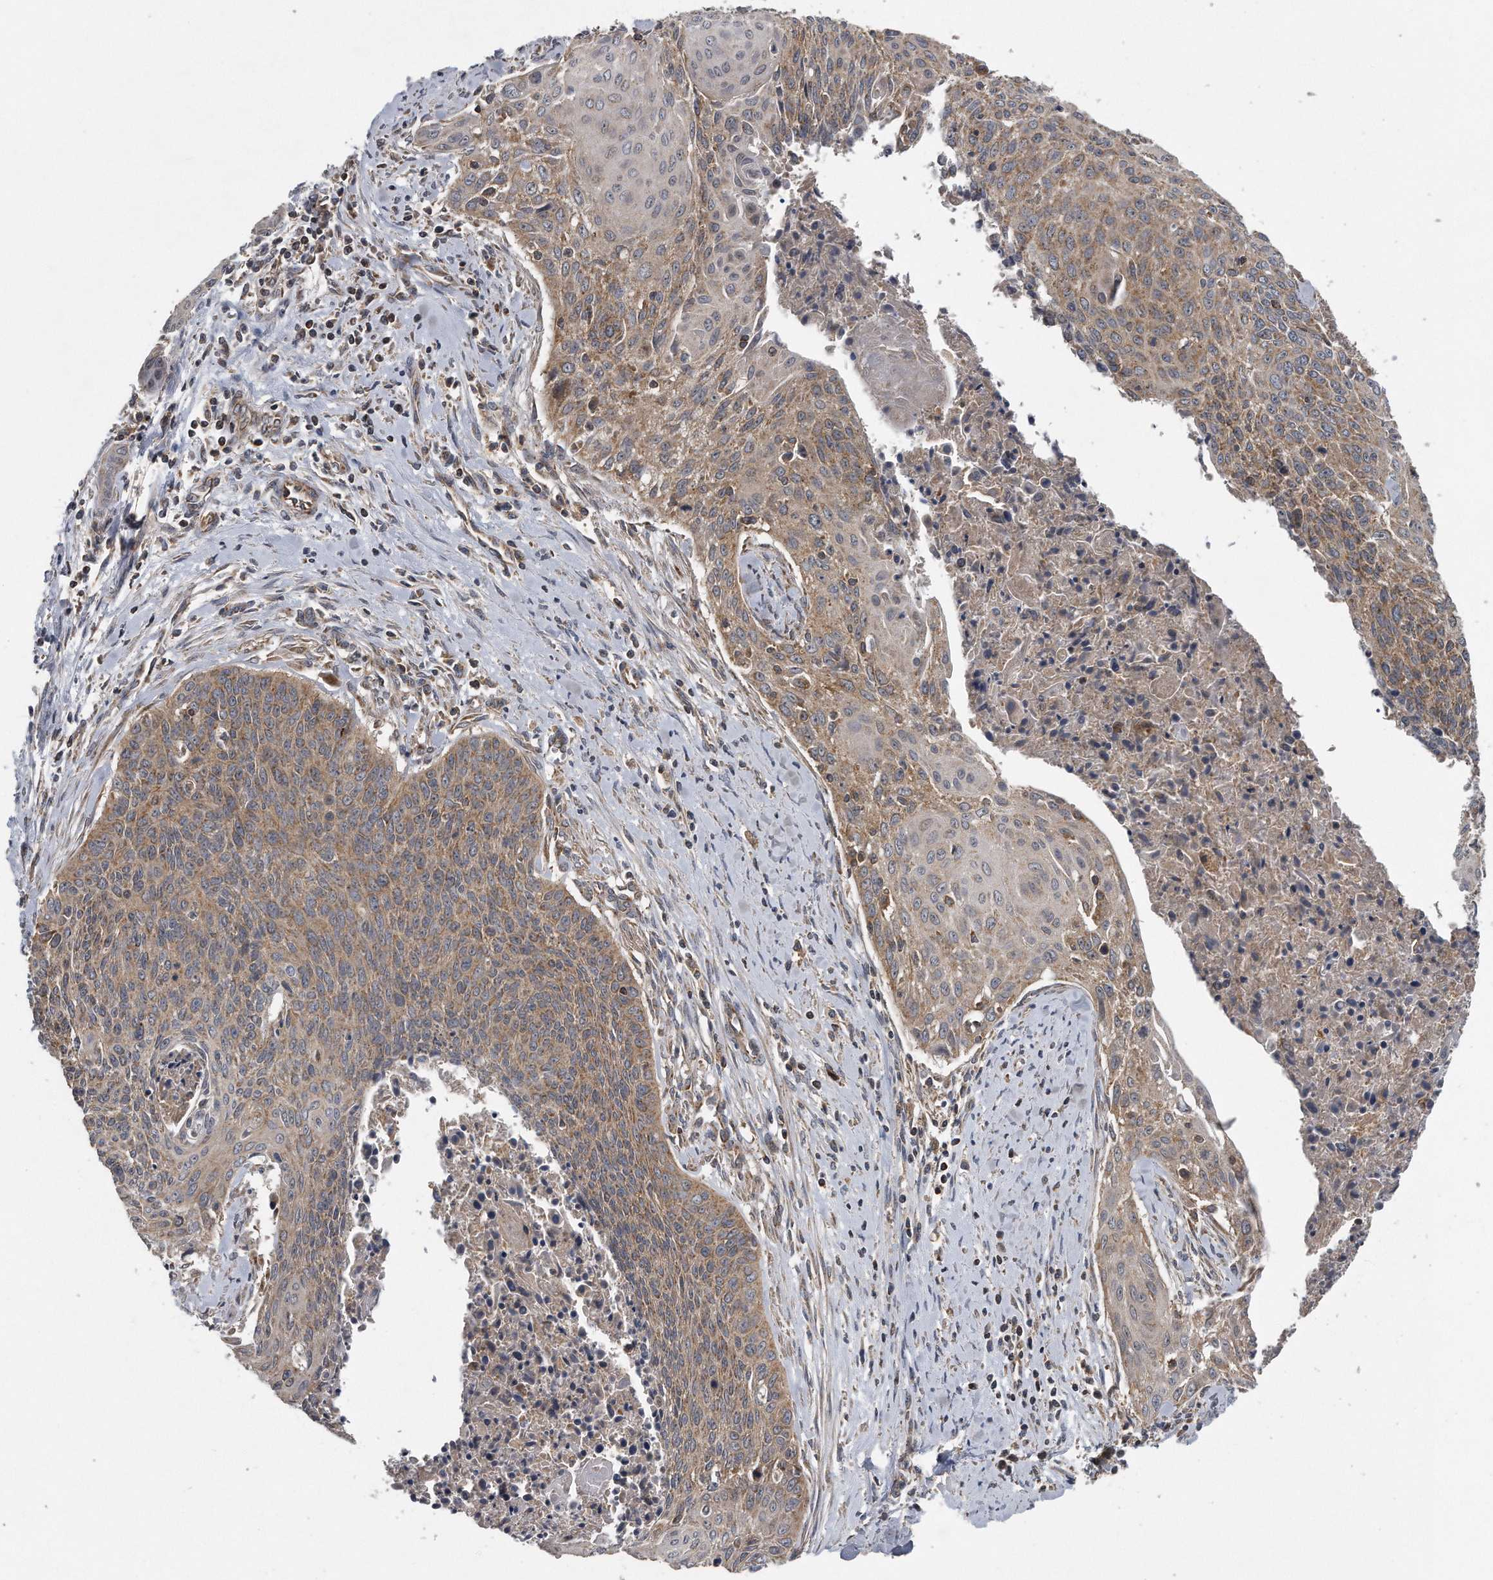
{"staining": {"intensity": "weak", "quantity": ">75%", "location": "cytoplasmic/membranous"}, "tissue": "cervical cancer", "cell_type": "Tumor cells", "image_type": "cancer", "snomed": [{"axis": "morphology", "description": "Squamous cell carcinoma, NOS"}, {"axis": "topography", "description": "Cervix"}], "caption": "There is low levels of weak cytoplasmic/membranous staining in tumor cells of cervical cancer (squamous cell carcinoma), as demonstrated by immunohistochemical staining (brown color).", "gene": "ALPK2", "patient": {"sex": "female", "age": 55}}